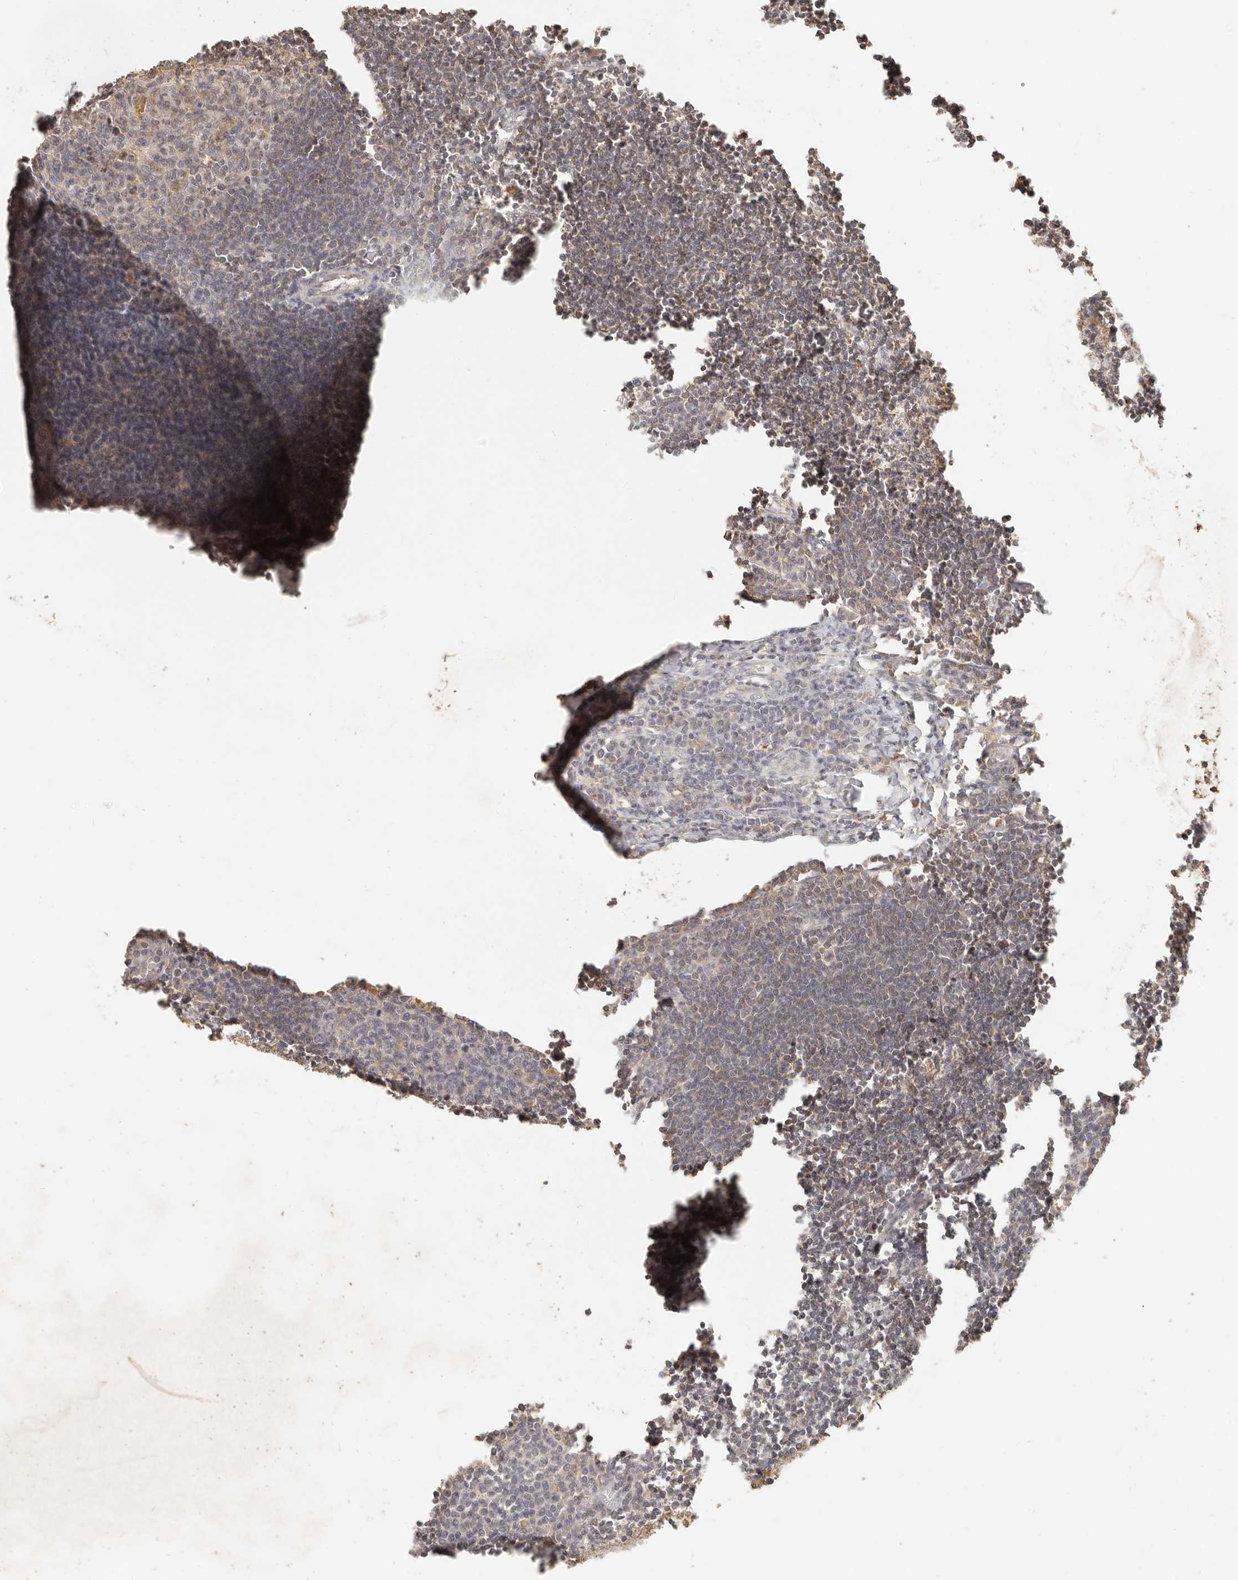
{"staining": {"intensity": "weak", "quantity": ">75%", "location": "cytoplasmic/membranous,nuclear"}, "tissue": "lymph node", "cell_type": "Germinal center cells", "image_type": "normal", "snomed": [{"axis": "morphology", "description": "Normal tissue, NOS"}, {"axis": "morphology", "description": "Malignant melanoma, Metastatic site"}, {"axis": "topography", "description": "Lymph node"}], "caption": "Immunohistochemistry (DAB) staining of unremarkable lymph node displays weak cytoplasmic/membranous,nuclear protein expression in about >75% of germinal center cells.", "gene": "INTS11", "patient": {"sex": "male", "age": 41}}